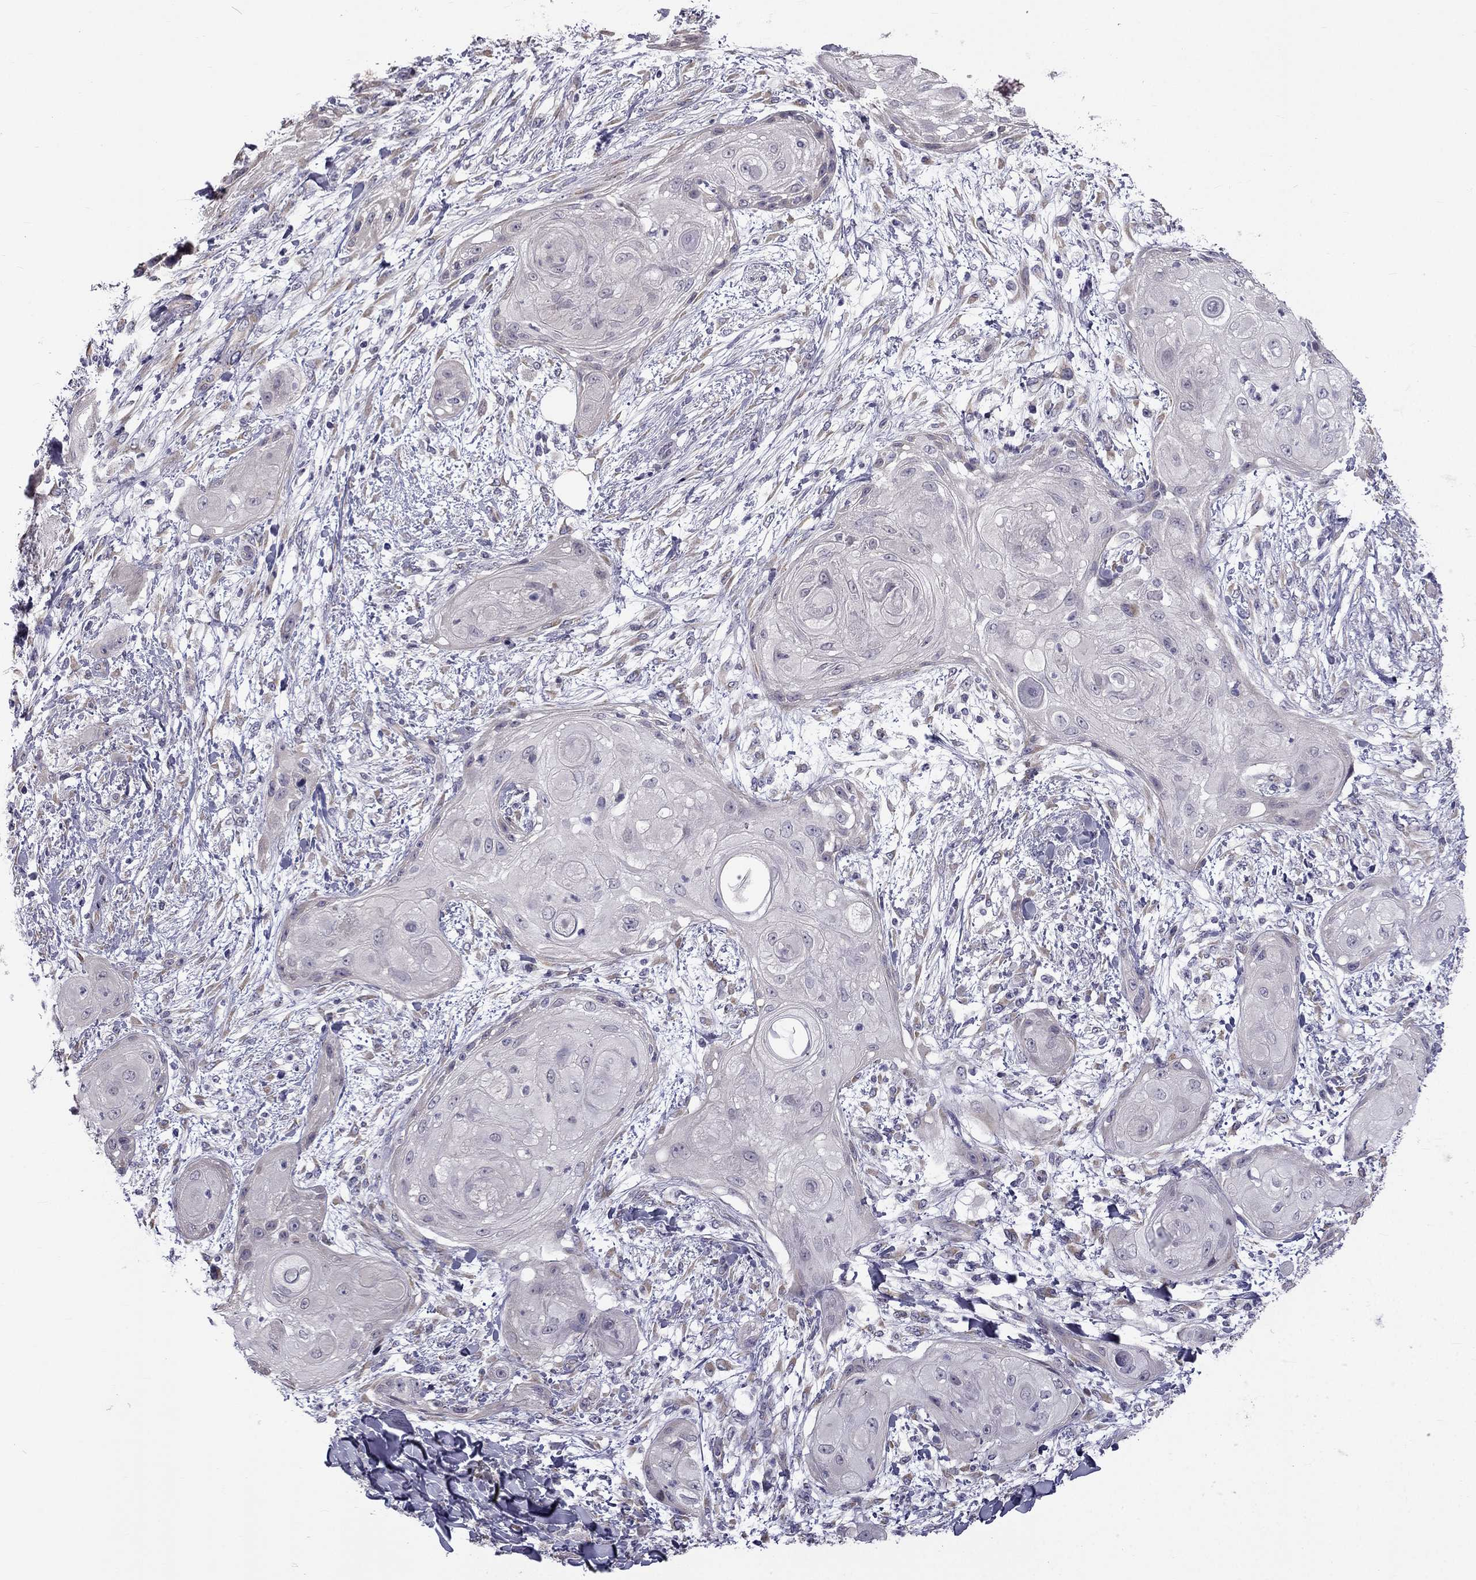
{"staining": {"intensity": "negative", "quantity": "none", "location": "none"}, "tissue": "skin cancer", "cell_type": "Tumor cells", "image_type": "cancer", "snomed": [{"axis": "morphology", "description": "Squamous cell carcinoma, NOS"}, {"axis": "topography", "description": "Skin"}], "caption": "Immunohistochemistry of skin cancer (squamous cell carcinoma) reveals no staining in tumor cells.", "gene": "CCDC40", "patient": {"sex": "male", "age": 62}}